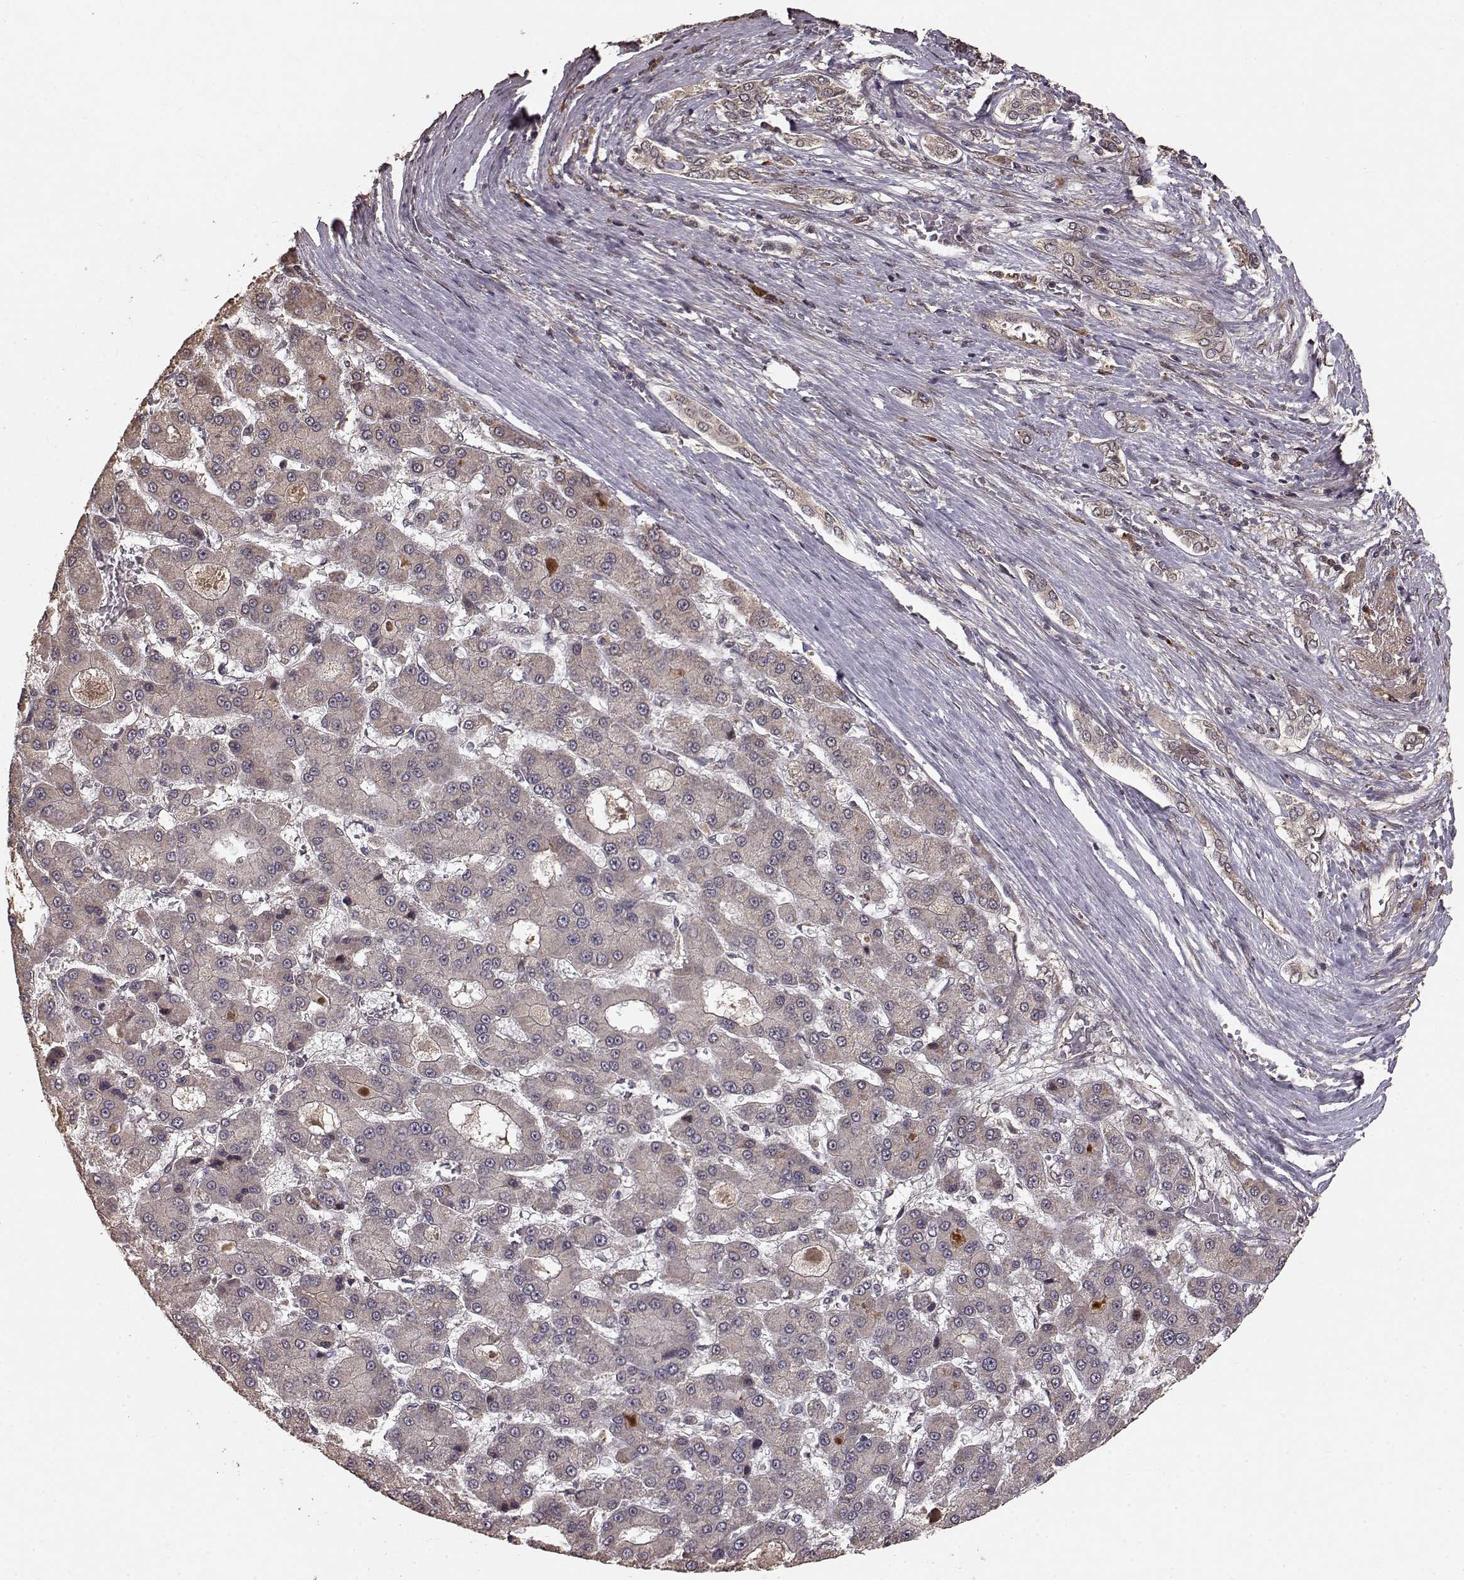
{"staining": {"intensity": "weak", "quantity": ">75%", "location": "cytoplasmic/membranous"}, "tissue": "liver cancer", "cell_type": "Tumor cells", "image_type": "cancer", "snomed": [{"axis": "morphology", "description": "Carcinoma, Hepatocellular, NOS"}, {"axis": "topography", "description": "Liver"}], "caption": "Weak cytoplasmic/membranous positivity for a protein is identified in about >75% of tumor cells of liver cancer using immunohistochemistry.", "gene": "USP15", "patient": {"sex": "male", "age": 70}}